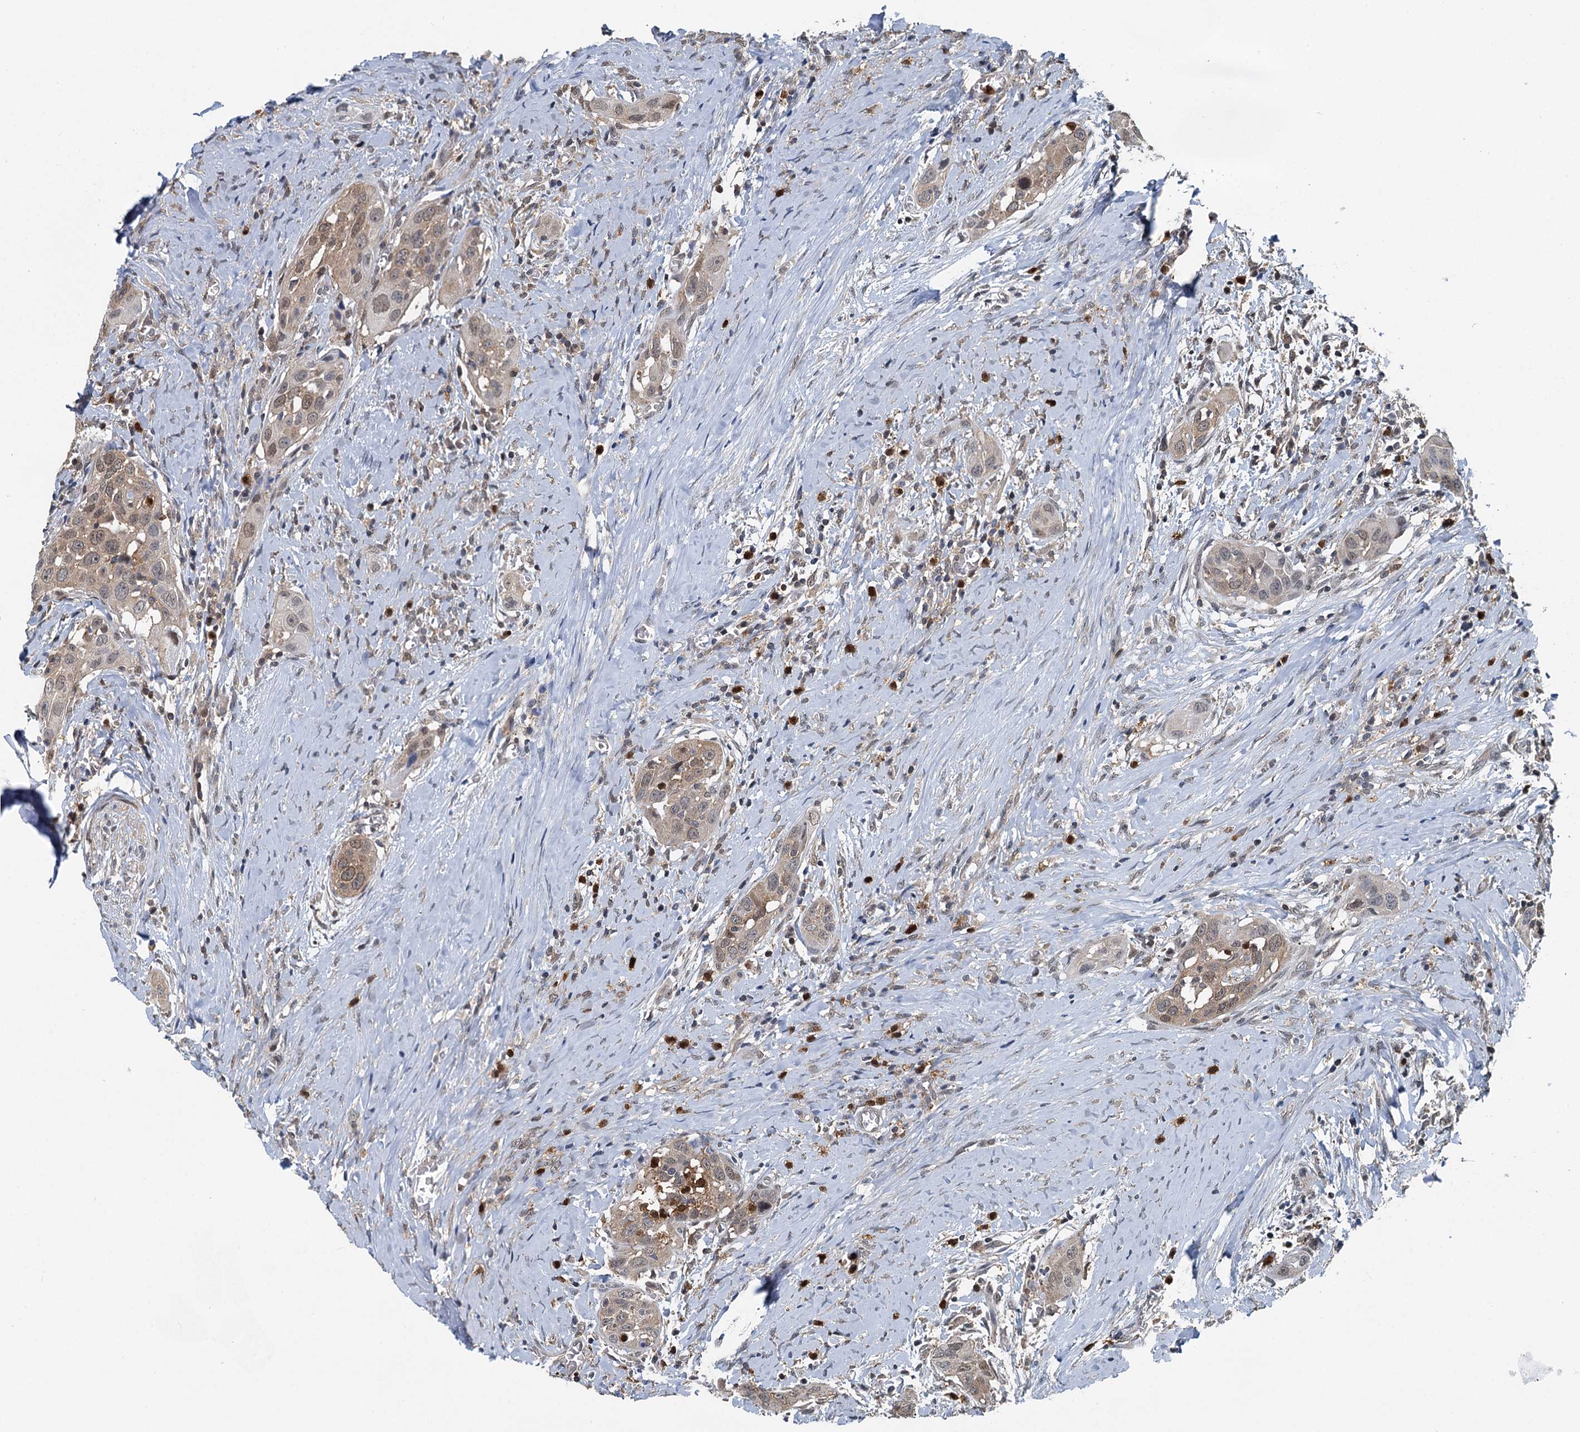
{"staining": {"intensity": "weak", "quantity": "25%-75%", "location": "cytoplasmic/membranous,nuclear"}, "tissue": "head and neck cancer", "cell_type": "Tumor cells", "image_type": "cancer", "snomed": [{"axis": "morphology", "description": "Squamous cell carcinoma, NOS"}, {"axis": "topography", "description": "Oral tissue"}, {"axis": "topography", "description": "Head-Neck"}], "caption": "Head and neck cancer (squamous cell carcinoma) stained for a protein (brown) demonstrates weak cytoplasmic/membranous and nuclear positive staining in approximately 25%-75% of tumor cells.", "gene": "GPI", "patient": {"sex": "female", "age": 50}}